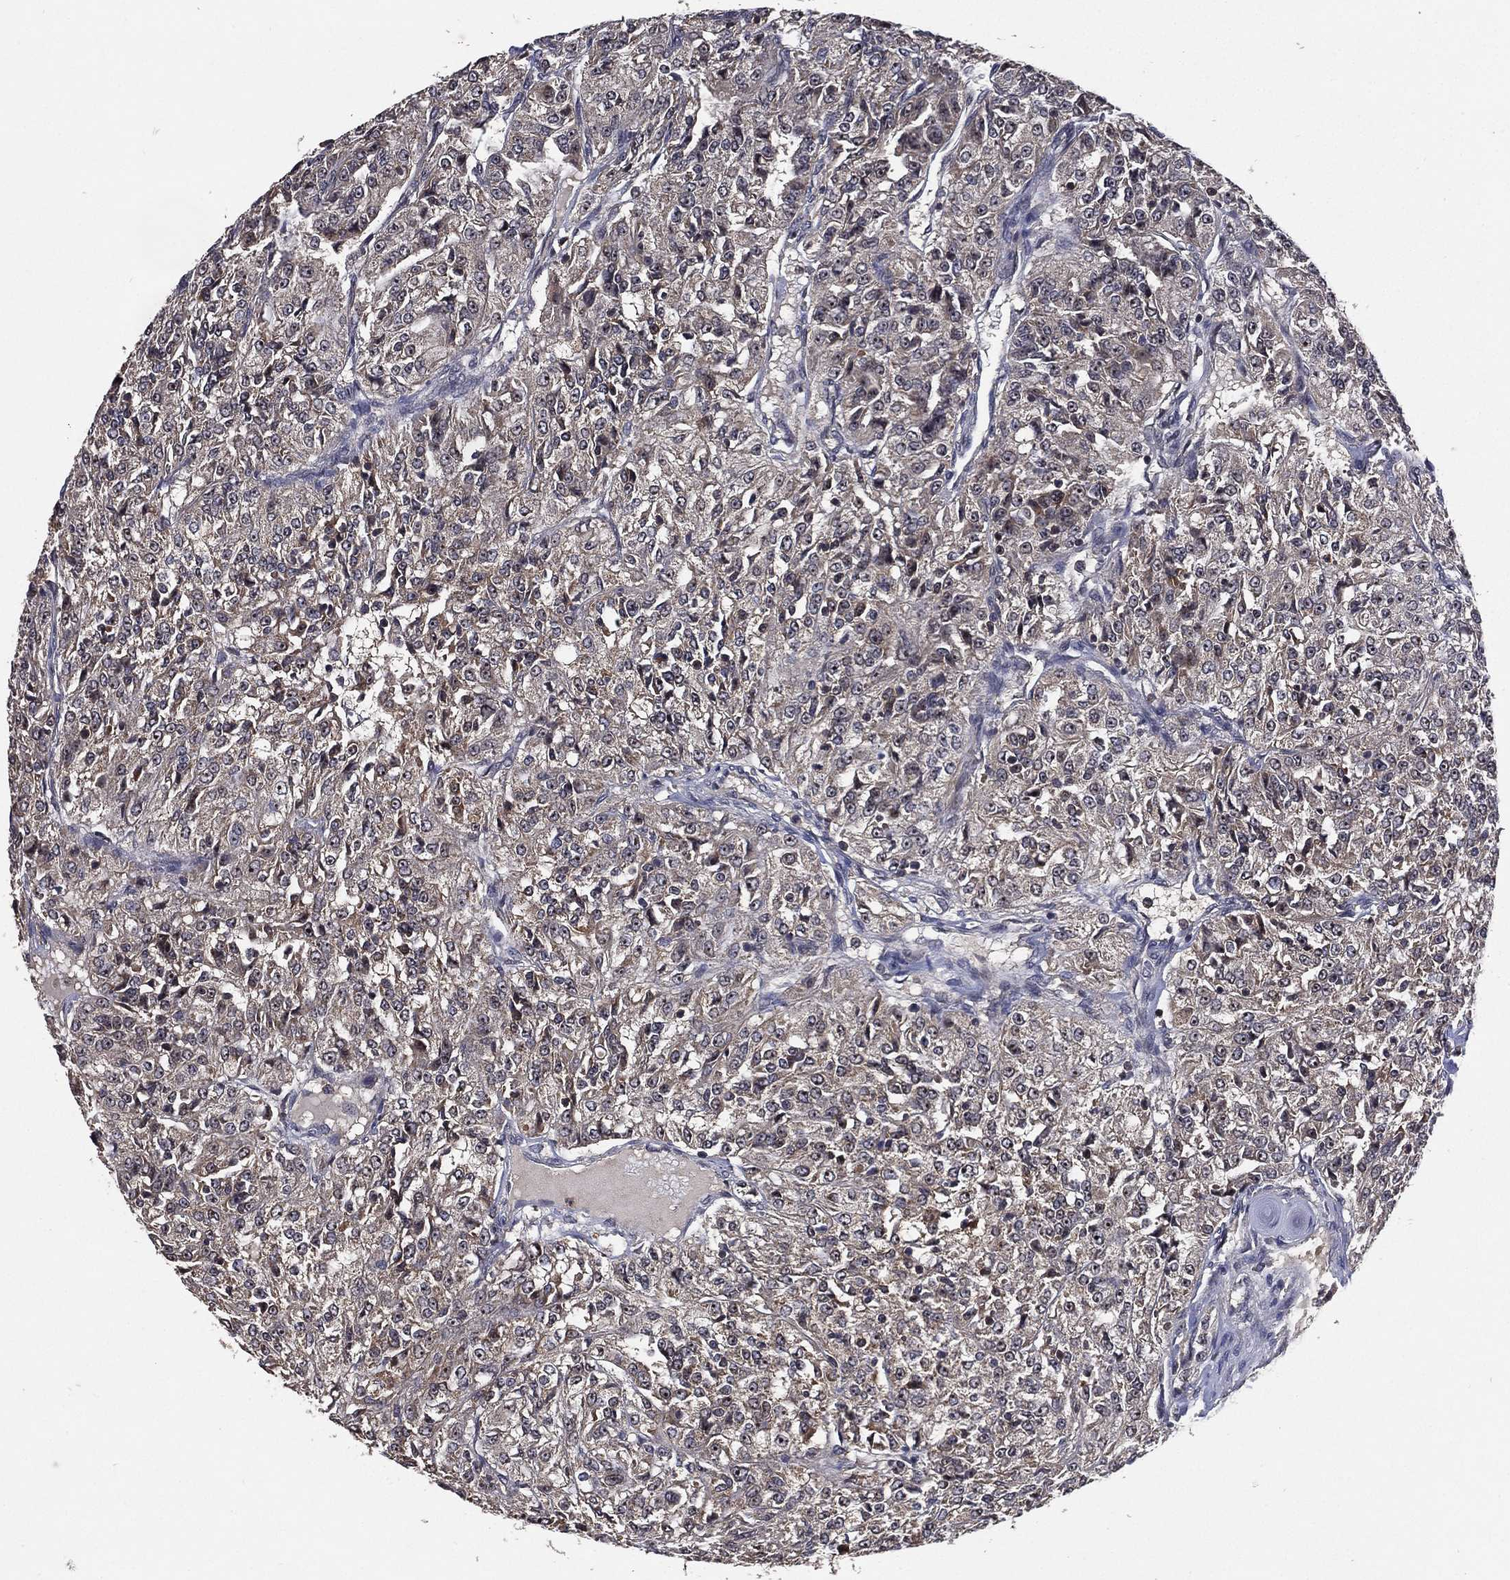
{"staining": {"intensity": "negative", "quantity": "none", "location": "none"}, "tissue": "renal cancer", "cell_type": "Tumor cells", "image_type": "cancer", "snomed": [{"axis": "morphology", "description": "Adenocarcinoma, NOS"}, {"axis": "topography", "description": "Kidney"}], "caption": "The histopathology image reveals no significant expression in tumor cells of adenocarcinoma (renal).", "gene": "NELFCD", "patient": {"sex": "female", "age": 63}}